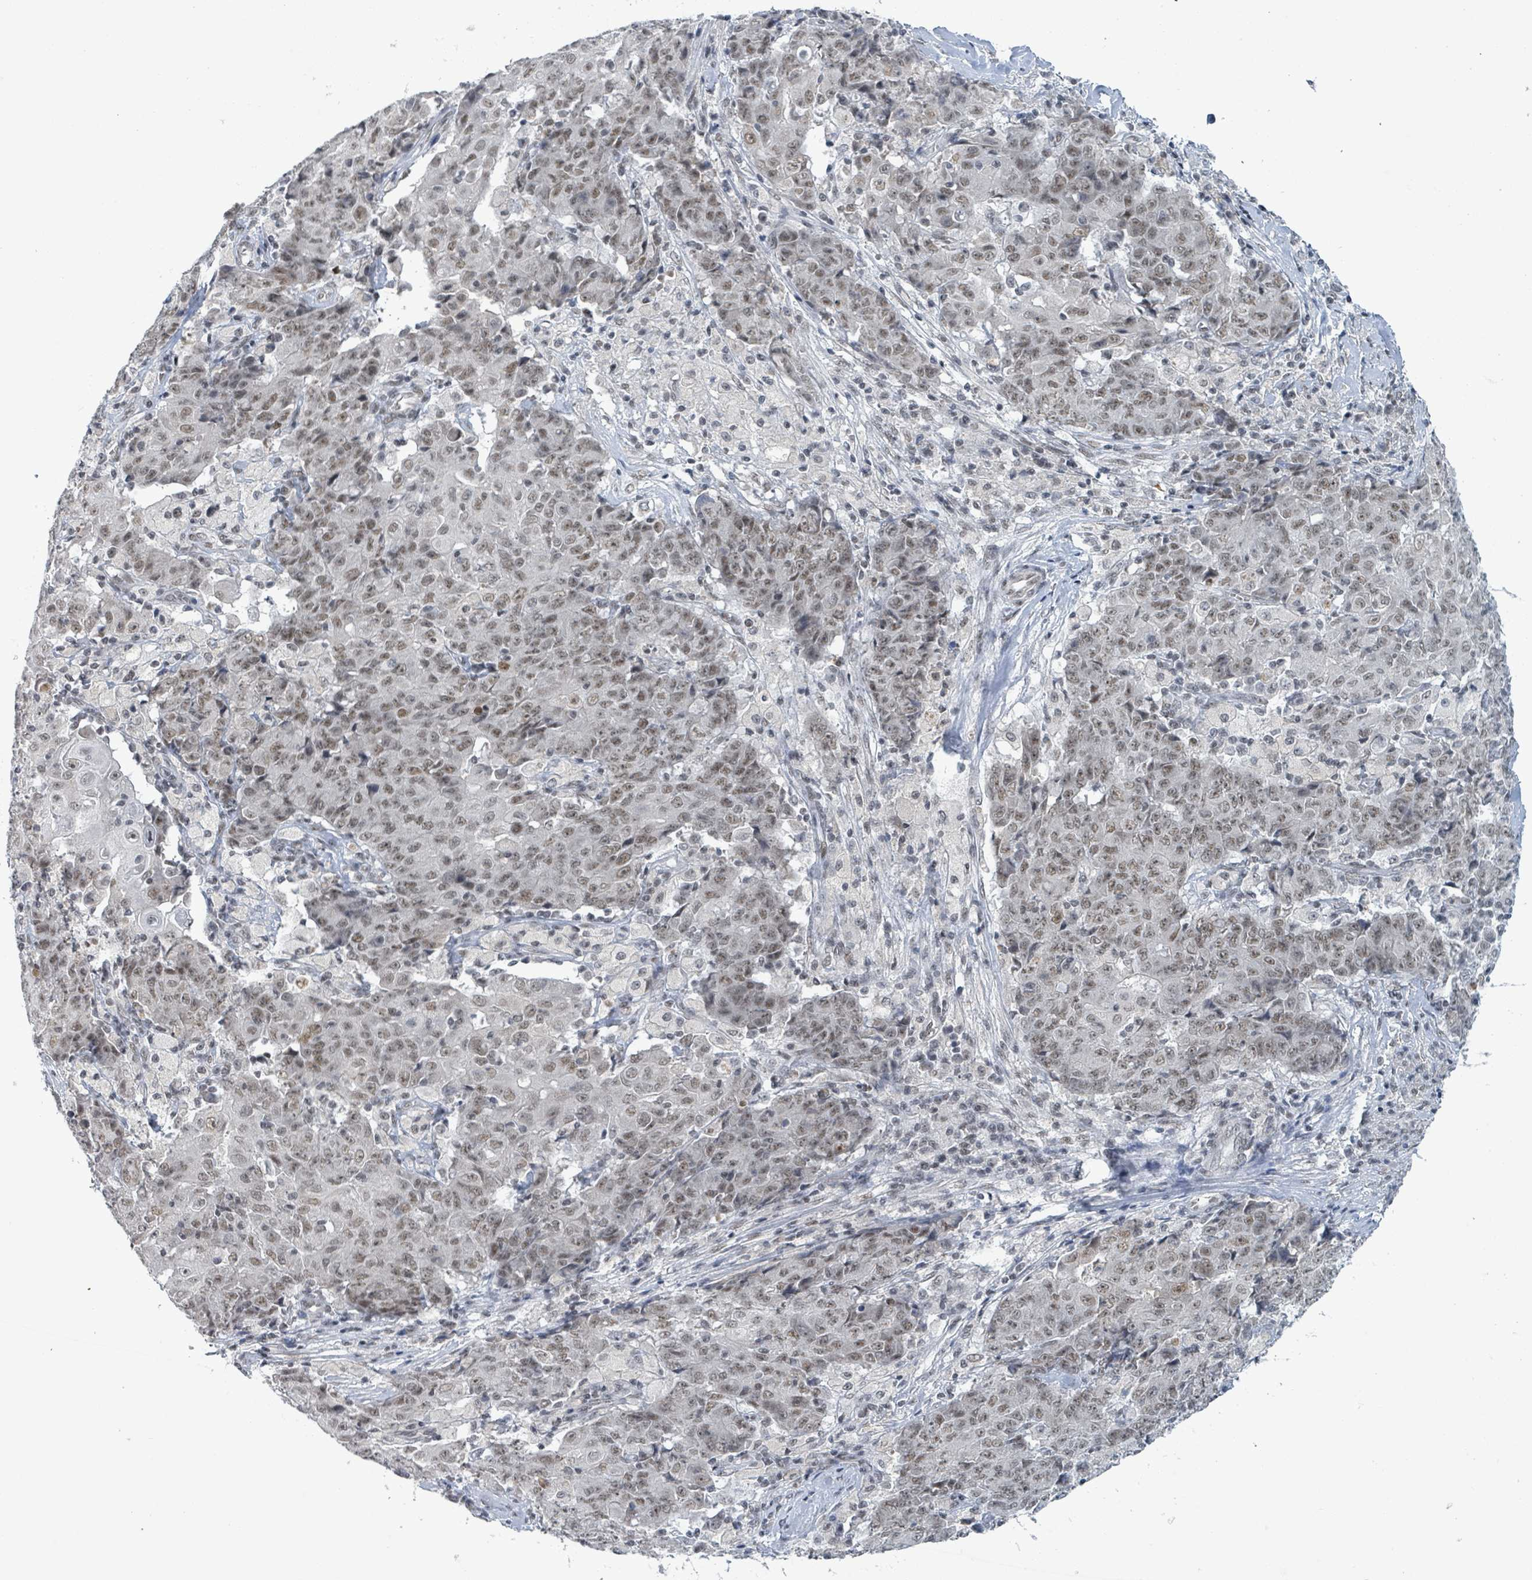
{"staining": {"intensity": "weak", "quantity": ">75%", "location": "nuclear"}, "tissue": "ovarian cancer", "cell_type": "Tumor cells", "image_type": "cancer", "snomed": [{"axis": "morphology", "description": "Carcinoma, endometroid"}, {"axis": "topography", "description": "Ovary"}], "caption": "Endometroid carcinoma (ovarian) tissue exhibits weak nuclear expression in about >75% of tumor cells, visualized by immunohistochemistry.", "gene": "BANP", "patient": {"sex": "female", "age": 42}}